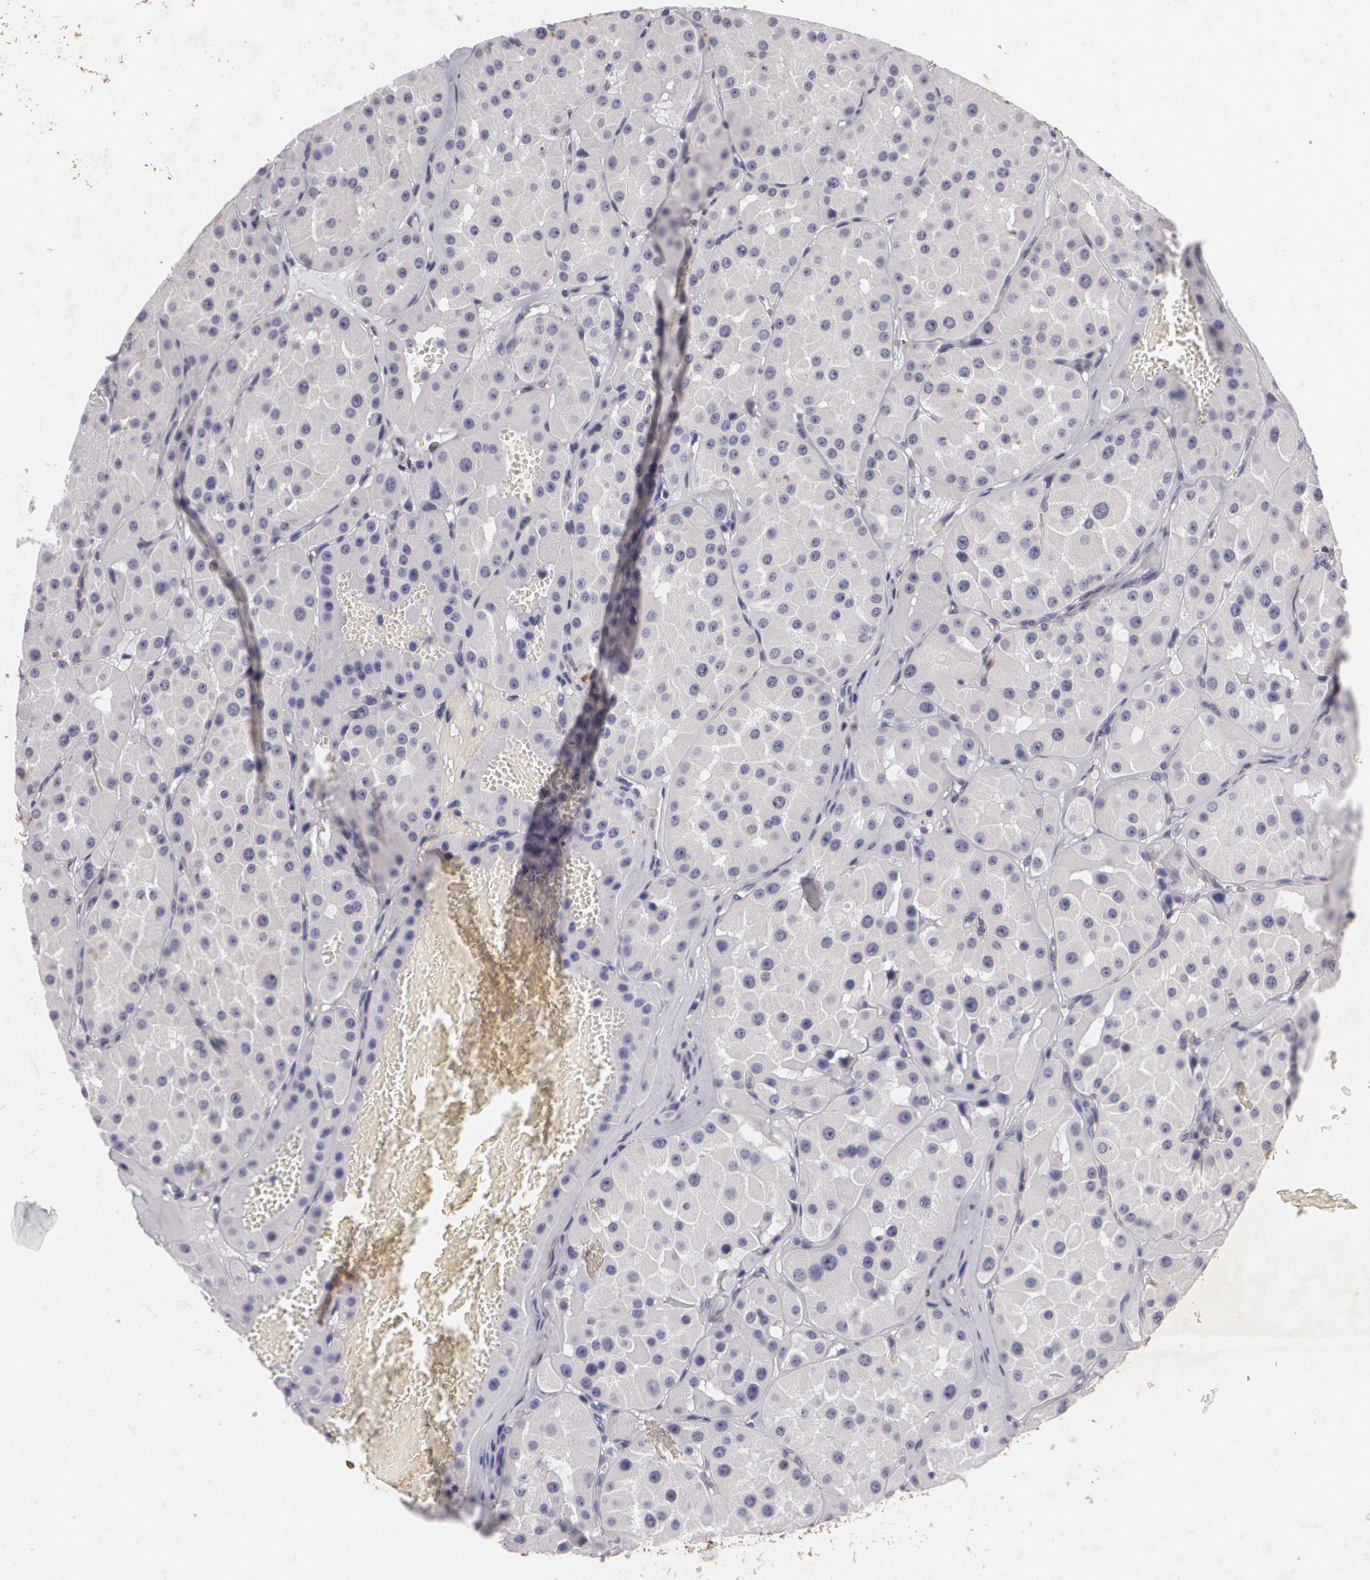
{"staining": {"intensity": "negative", "quantity": "none", "location": "none"}, "tissue": "renal cancer", "cell_type": "Tumor cells", "image_type": "cancer", "snomed": [{"axis": "morphology", "description": "Adenocarcinoma, uncertain malignant potential"}, {"axis": "topography", "description": "Kidney"}], "caption": "This is an immunohistochemistry micrograph of human renal cancer. There is no staining in tumor cells.", "gene": "KCNA4", "patient": {"sex": "male", "age": 63}}